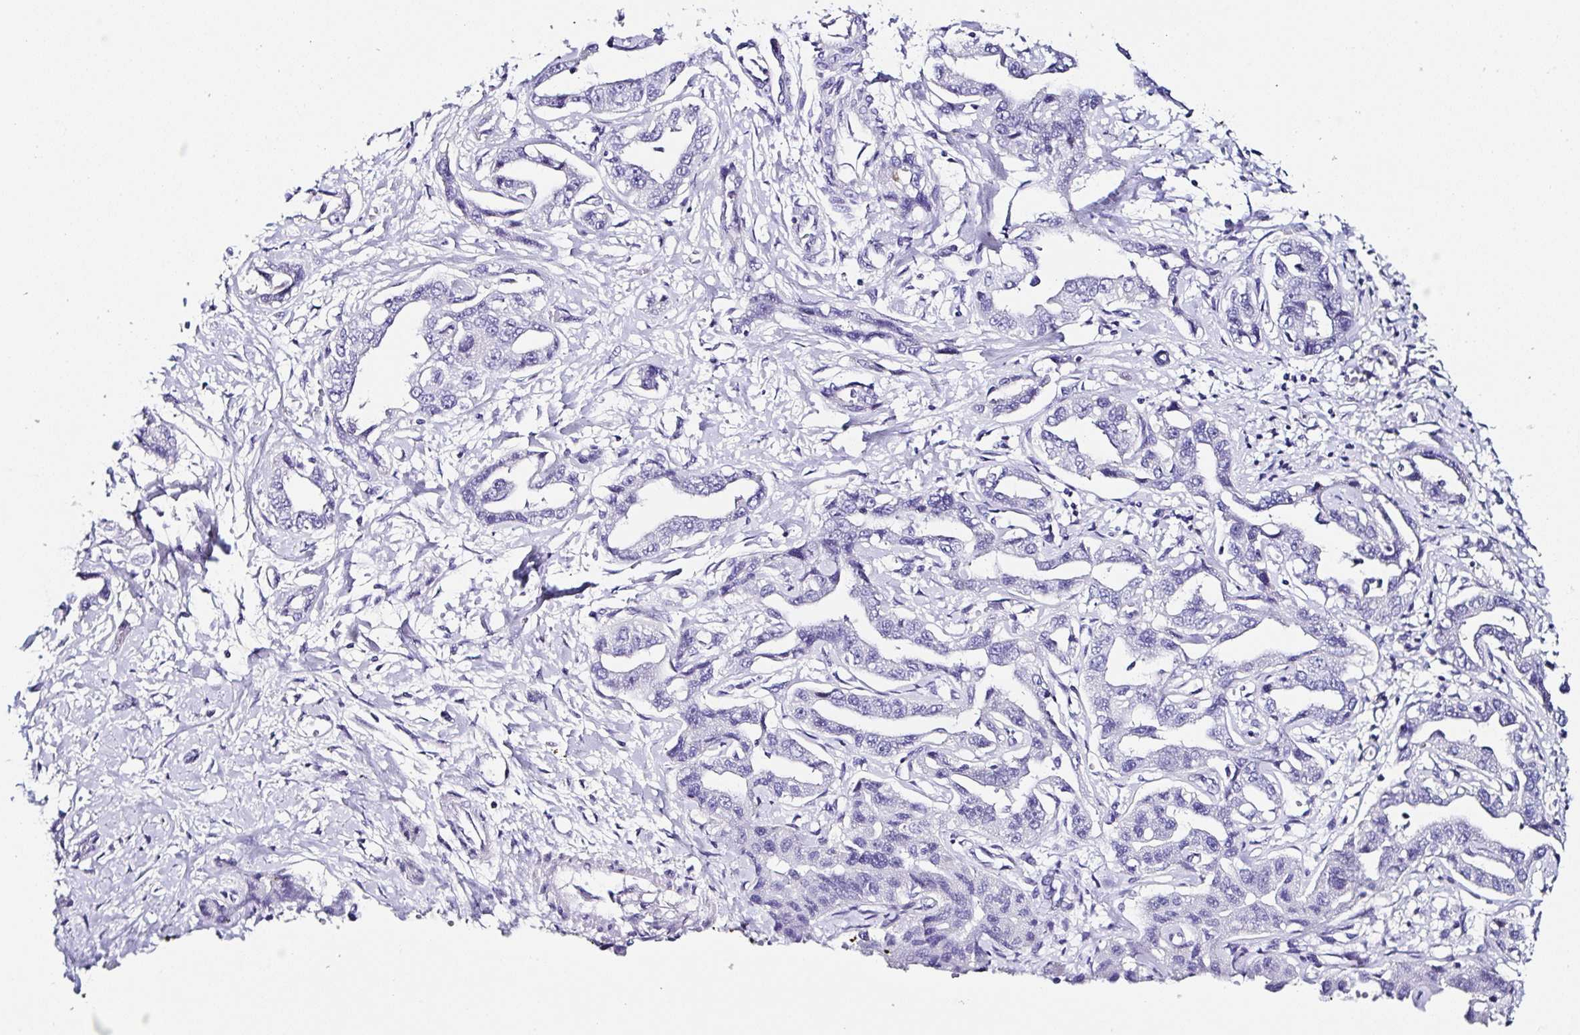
{"staining": {"intensity": "negative", "quantity": "none", "location": "none"}, "tissue": "liver cancer", "cell_type": "Tumor cells", "image_type": "cancer", "snomed": [{"axis": "morphology", "description": "Cholangiocarcinoma"}, {"axis": "topography", "description": "Liver"}], "caption": "Immunohistochemical staining of cholangiocarcinoma (liver) displays no significant expression in tumor cells.", "gene": "TMPRSS11E", "patient": {"sex": "male", "age": 59}}